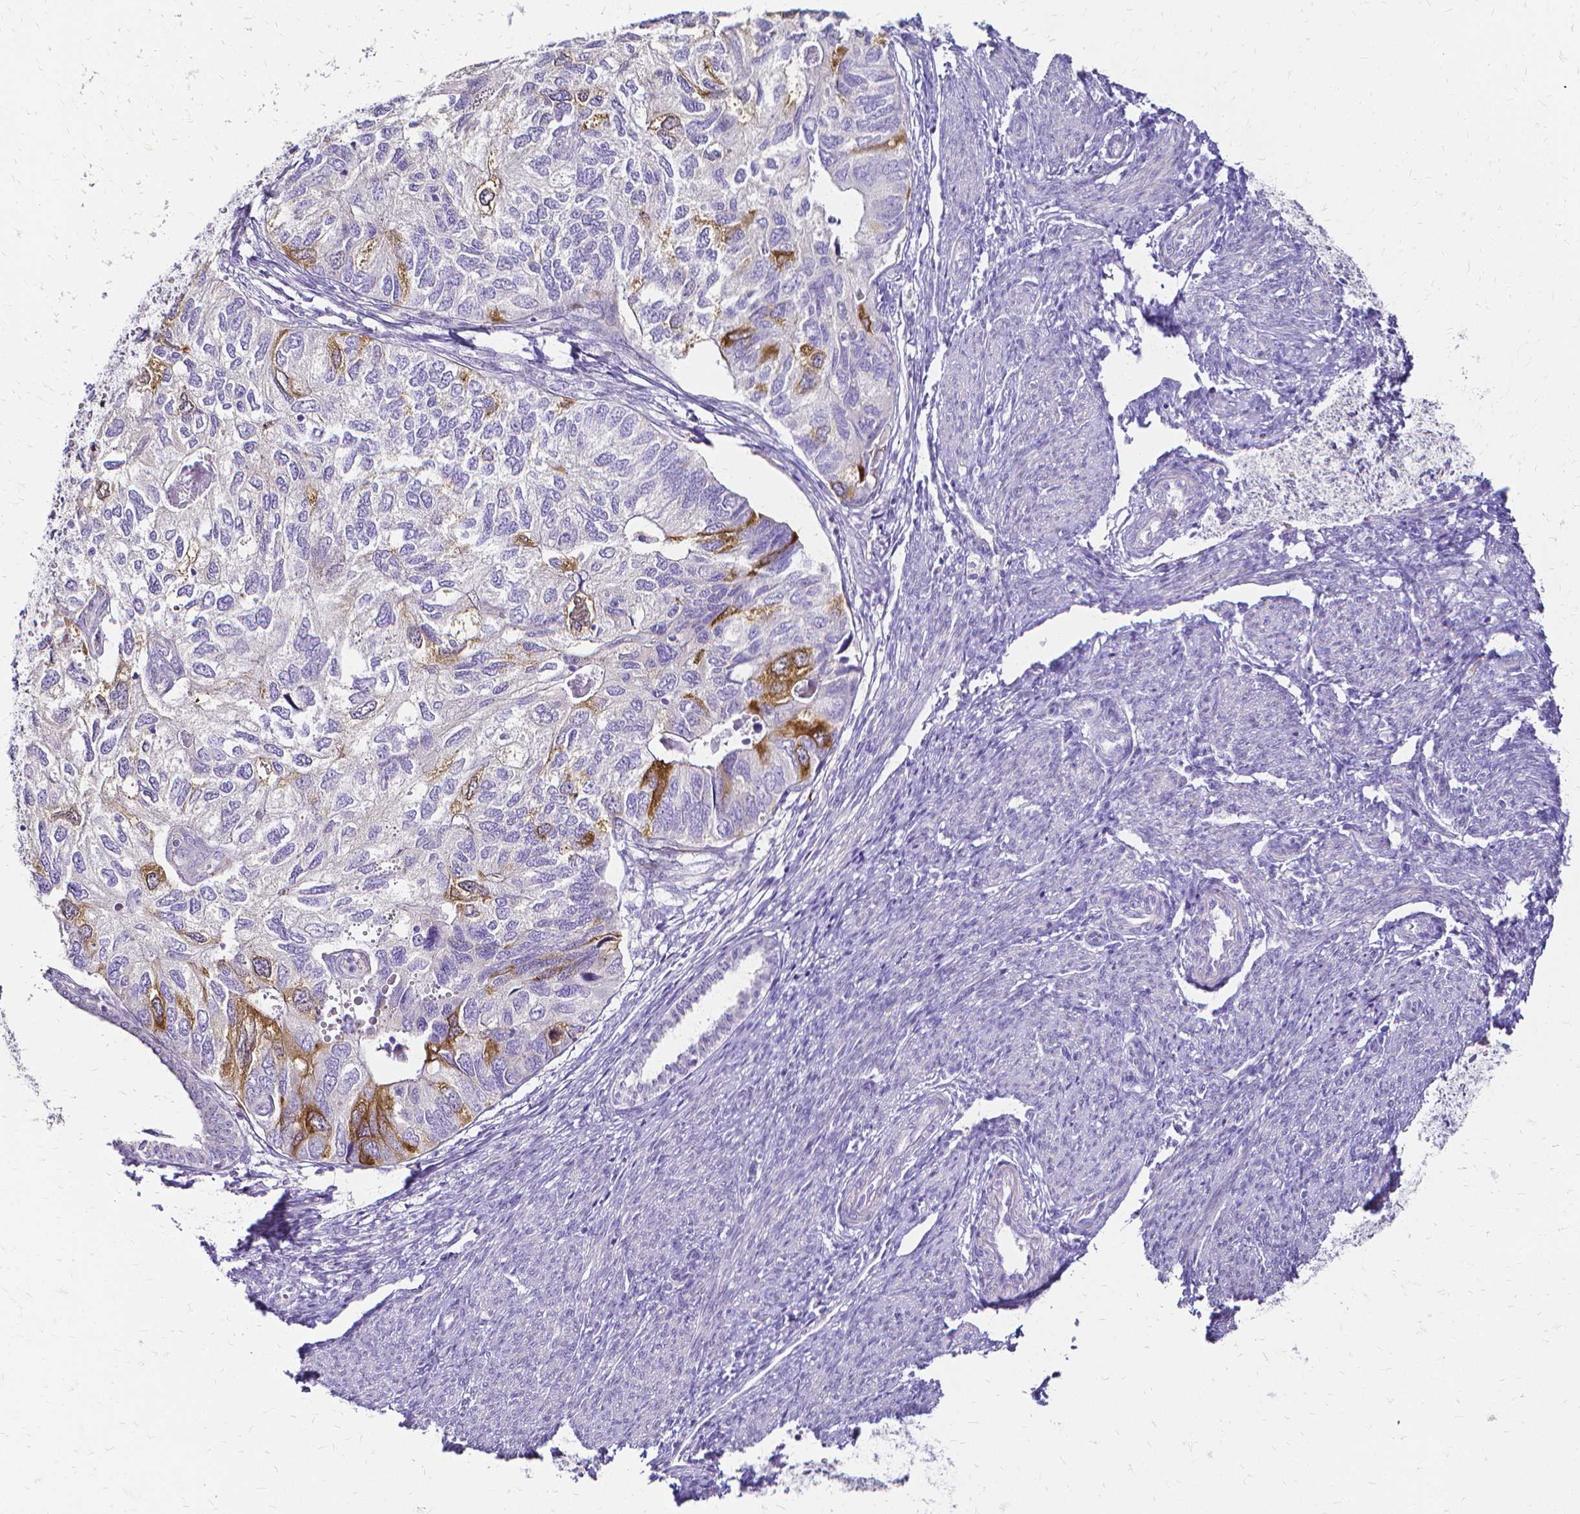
{"staining": {"intensity": "moderate", "quantity": "<25%", "location": "cytoplasmic/membranous"}, "tissue": "endometrial cancer", "cell_type": "Tumor cells", "image_type": "cancer", "snomed": [{"axis": "morphology", "description": "Carcinoma, NOS"}, {"axis": "topography", "description": "Uterus"}], "caption": "About <25% of tumor cells in human endometrial cancer display moderate cytoplasmic/membranous protein positivity as visualized by brown immunohistochemical staining.", "gene": "CCNB1", "patient": {"sex": "female", "age": 76}}